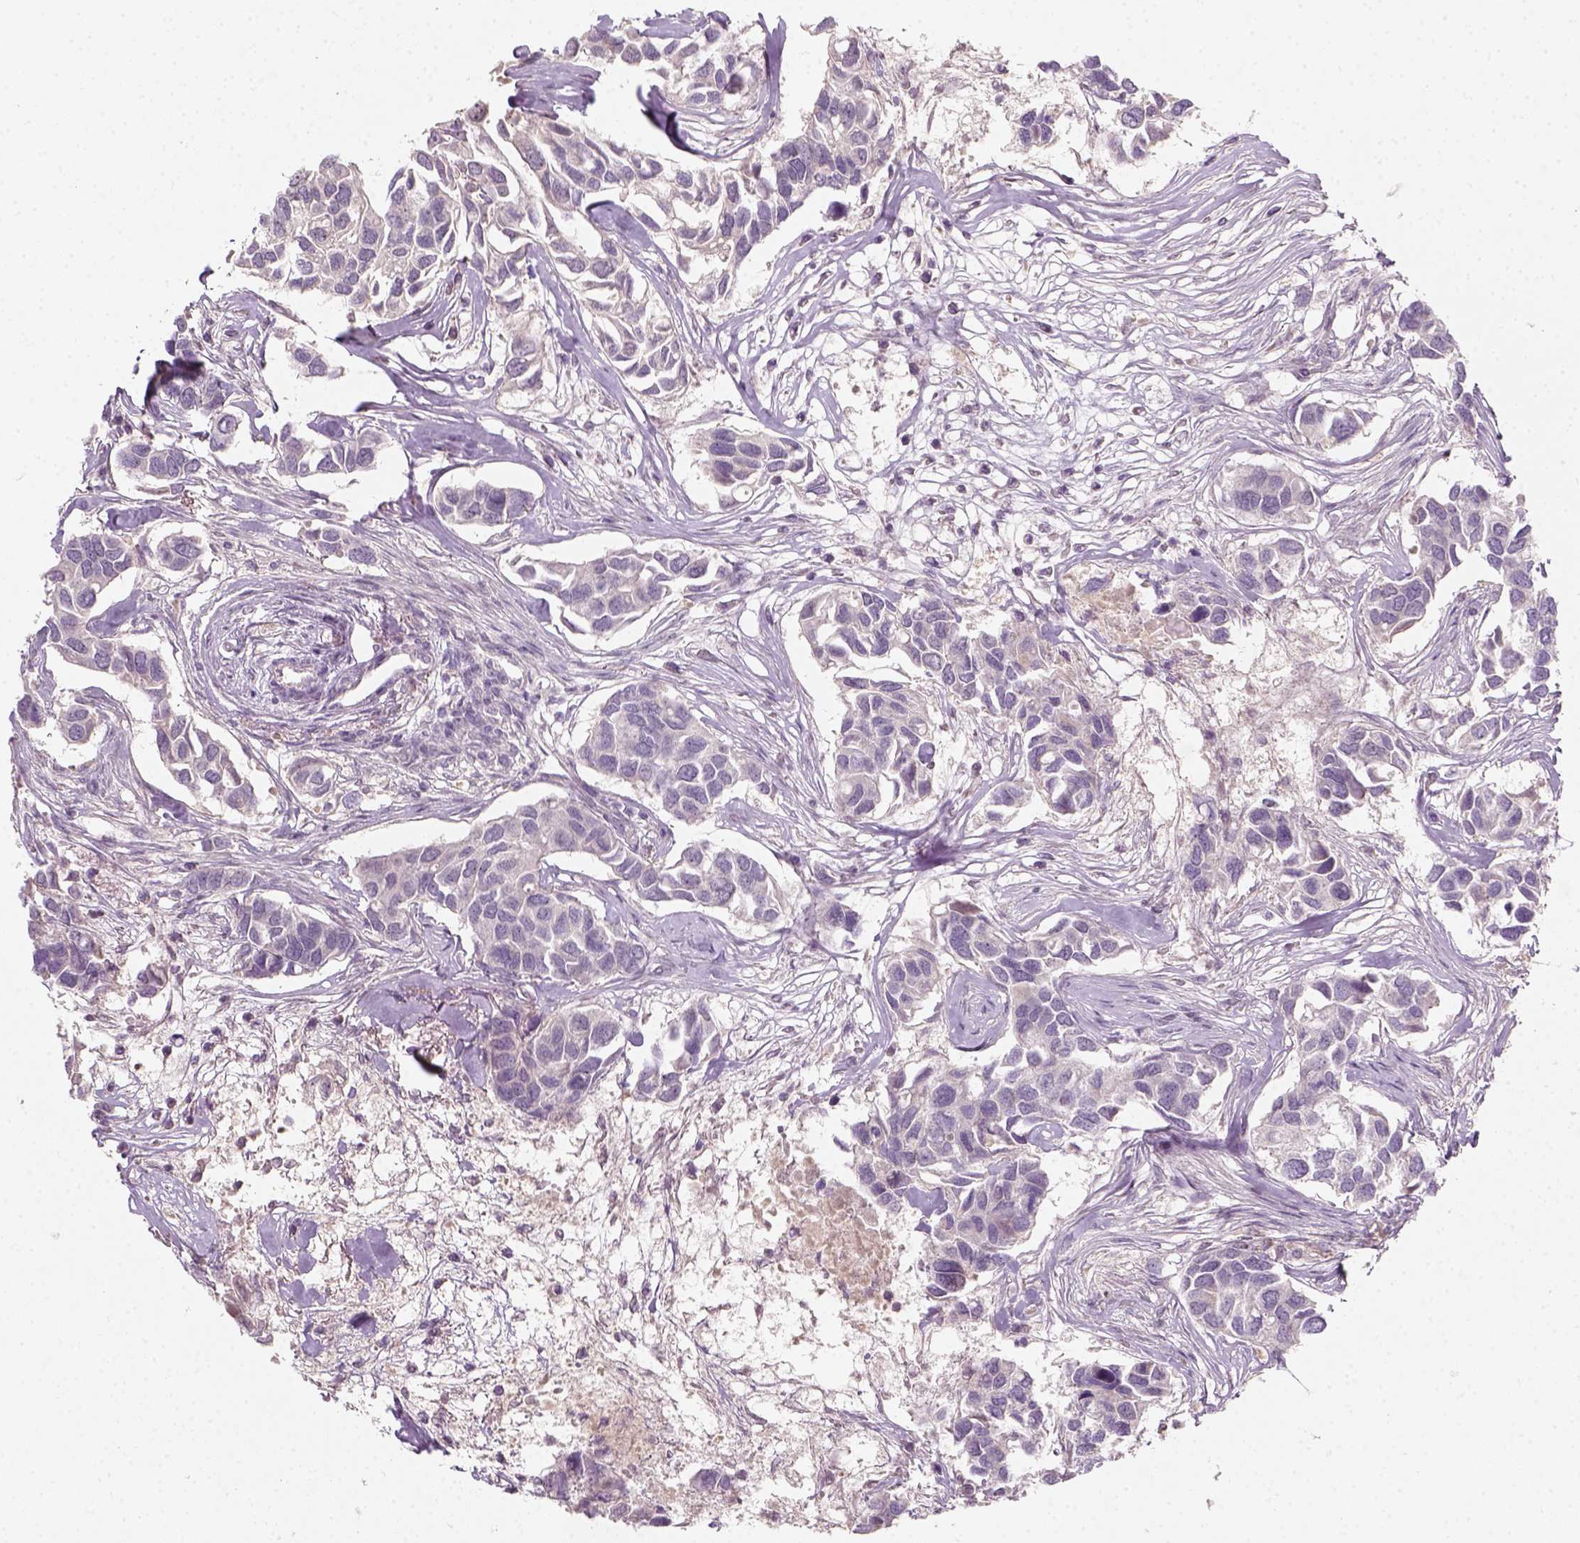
{"staining": {"intensity": "negative", "quantity": "none", "location": "none"}, "tissue": "breast cancer", "cell_type": "Tumor cells", "image_type": "cancer", "snomed": [{"axis": "morphology", "description": "Duct carcinoma"}, {"axis": "topography", "description": "Breast"}], "caption": "The immunohistochemistry (IHC) histopathology image has no significant staining in tumor cells of invasive ductal carcinoma (breast) tissue. (DAB IHC with hematoxylin counter stain).", "gene": "AQP9", "patient": {"sex": "female", "age": 83}}